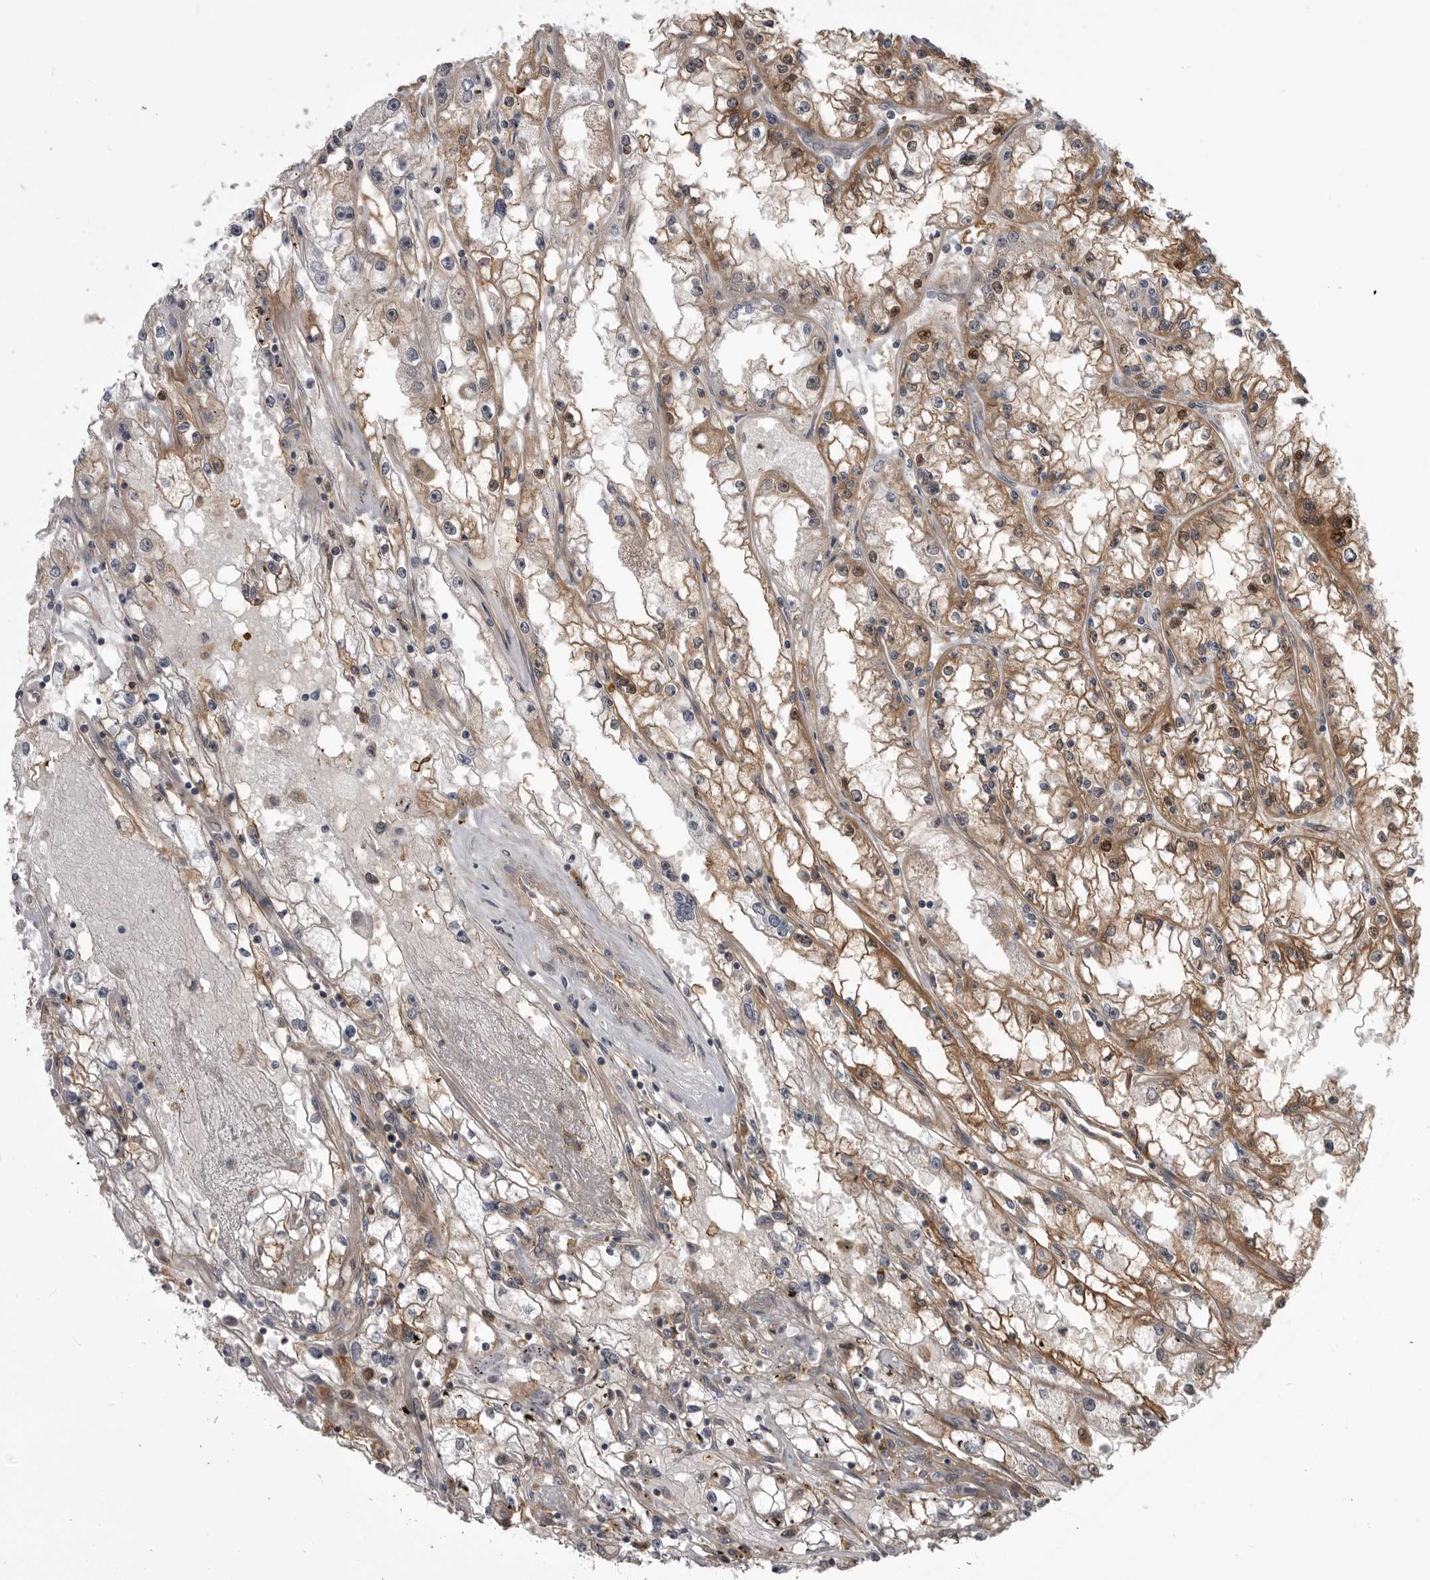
{"staining": {"intensity": "moderate", "quantity": ">75%", "location": "cytoplasmic/membranous,nuclear"}, "tissue": "renal cancer", "cell_type": "Tumor cells", "image_type": "cancer", "snomed": [{"axis": "morphology", "description": "Adenocarcinoma, NOS"}, {"axis": "topography", "description": "Kidney"}], "caption": "Renal adenocarcinoma stained for a protein shows moderate cytoplasmic/membranous and nuclear positivity in tumor cells. The staining was performed using DAB, with brown indicating positive protein expression. Nuclei are stained blue with hematoxylin.", "gene": "RAB3GAP2", "patient": {"sex": "male", "age": 56}}